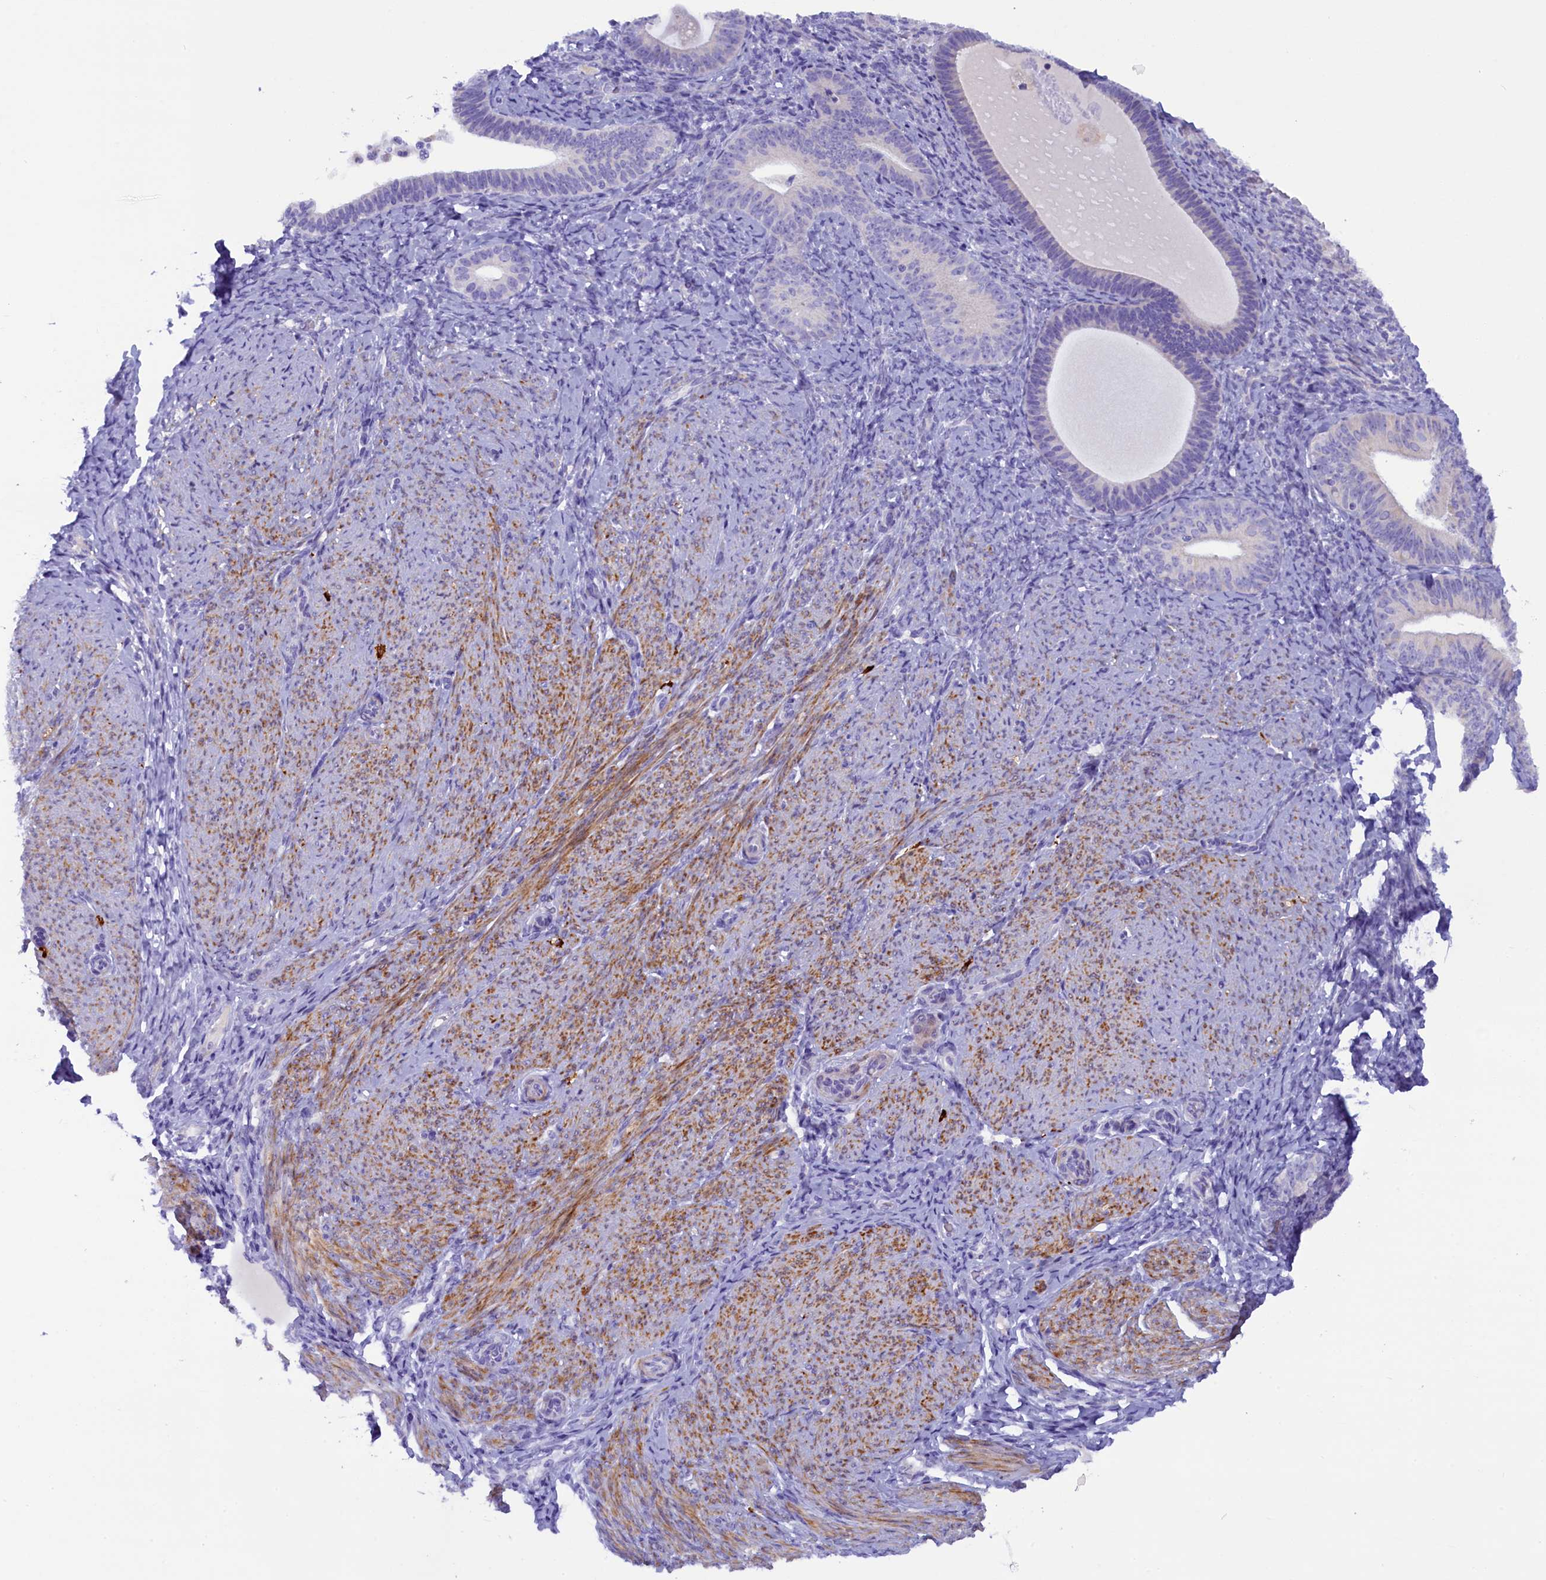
{"staining": {"intensity": "negative", "quantity": "none", "location": "none"}, "tissue": "endometrium", "cell_type": "Cells in endometrial stroma", "image_type": "normal", "snomed": [{"axis": "morphology", "description": "Normal tissue, NOS"}, {"axis": "topography", "description": "Endometrium"}], "caption": "DAB (3,3'-diaminobenzidine) immunohistochemical staining of benign endometrium shows no significant positivity in cells in endometrial stroma.", "gene": "RTTN", "patient": {"sex": "female", "age": 65}}